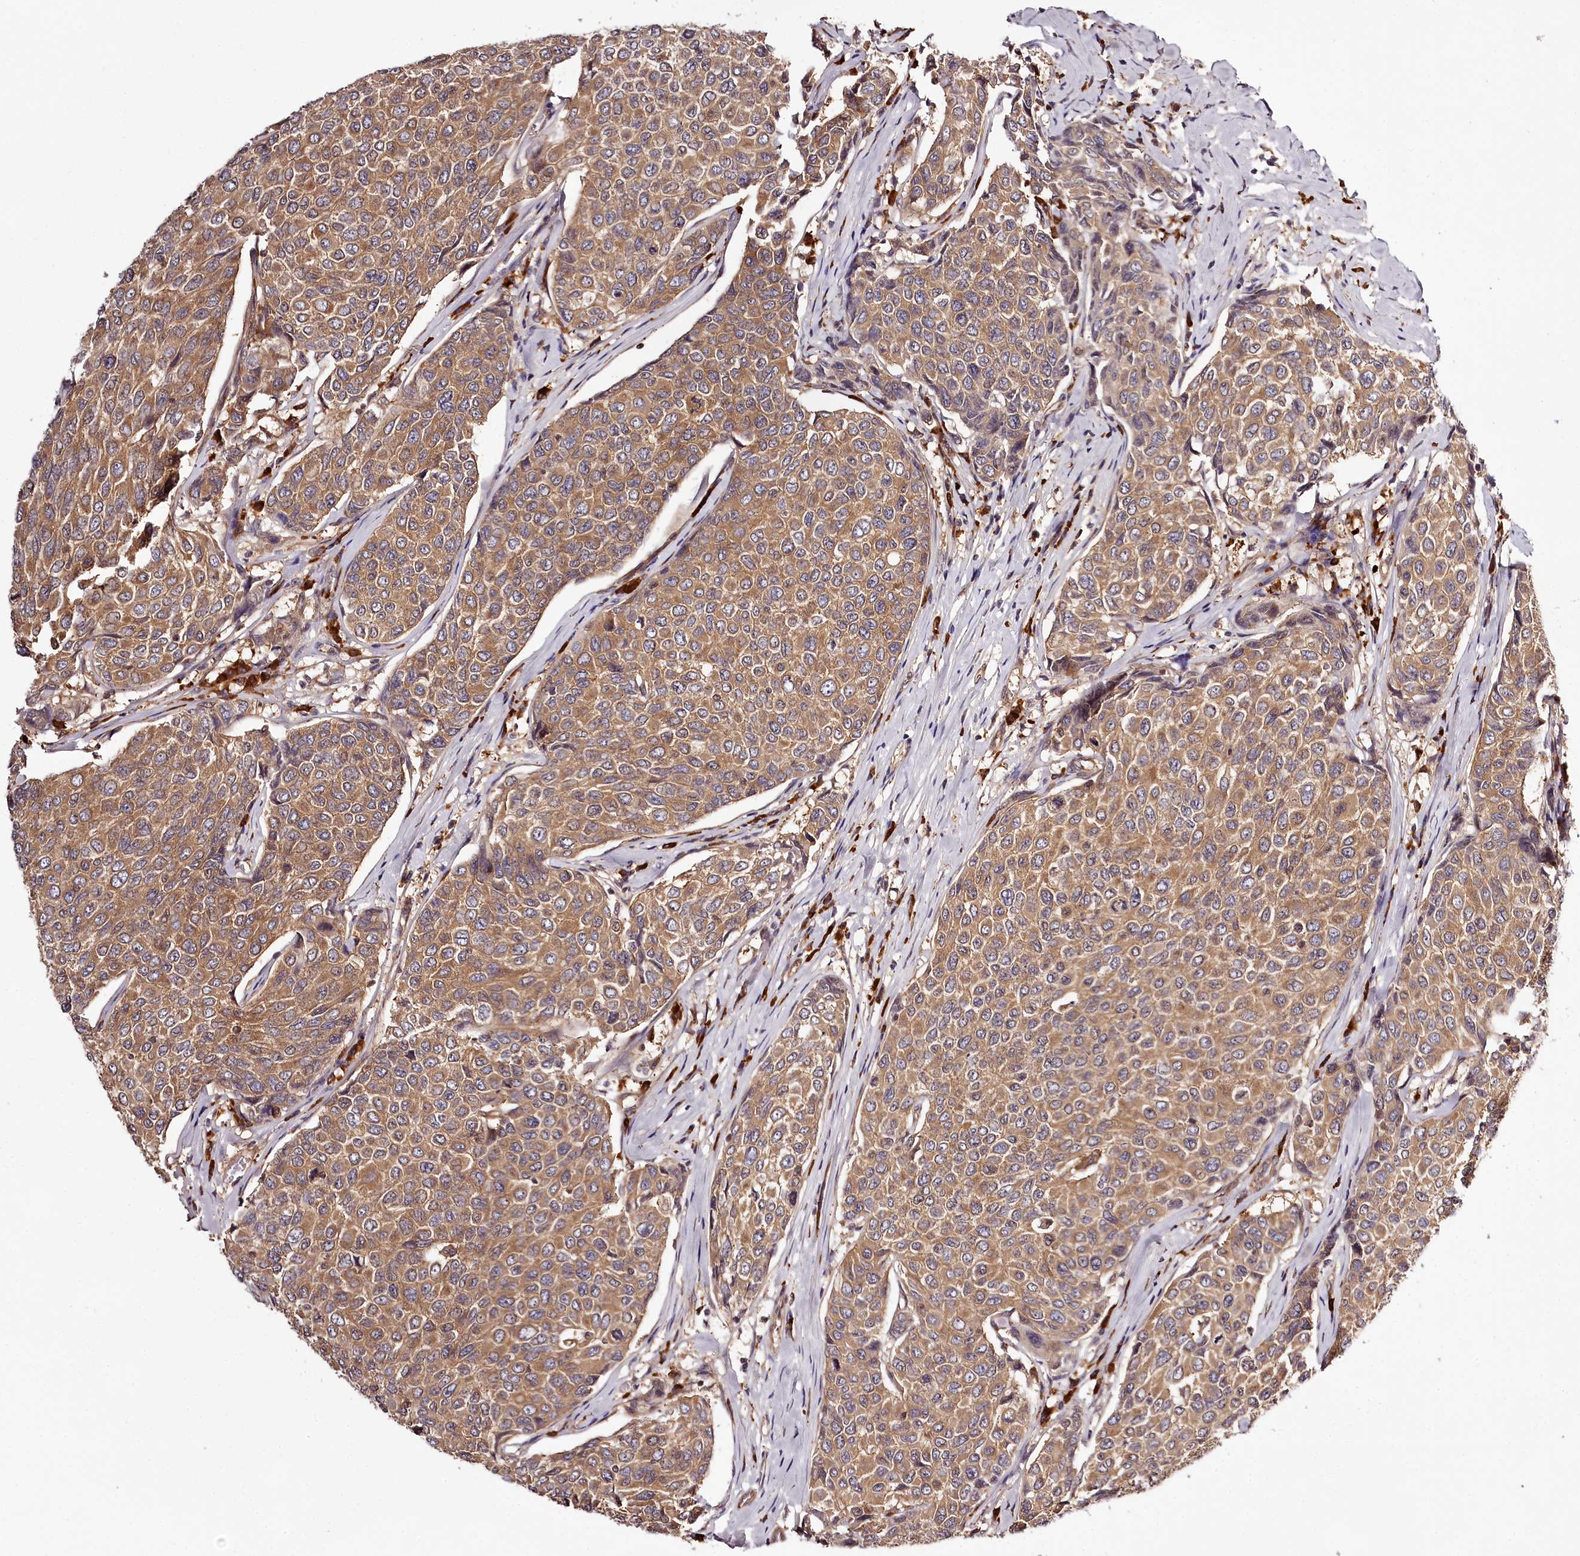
{"staining": {"intensity": "moderate", "quantity": ">75%", "location": "cytoplasmic/membranous"}, "tissue": "breast cancer", "cell_type": "Tumor cells", "image_type": "cancer", "snomed": [{"axis": "morphology", "description": "Duct carcinoma"}, {"axis": "topography", "description": "Breast"}], "caption": "Brown immunohistochemical staining in human invasive ductal carcinoma (breast) exhibits moderate cytoplasmic/membranous staining in about >75% of tumor cells.", "gene": "TARS1", "patient": {"sex": "female", "age": 55}}